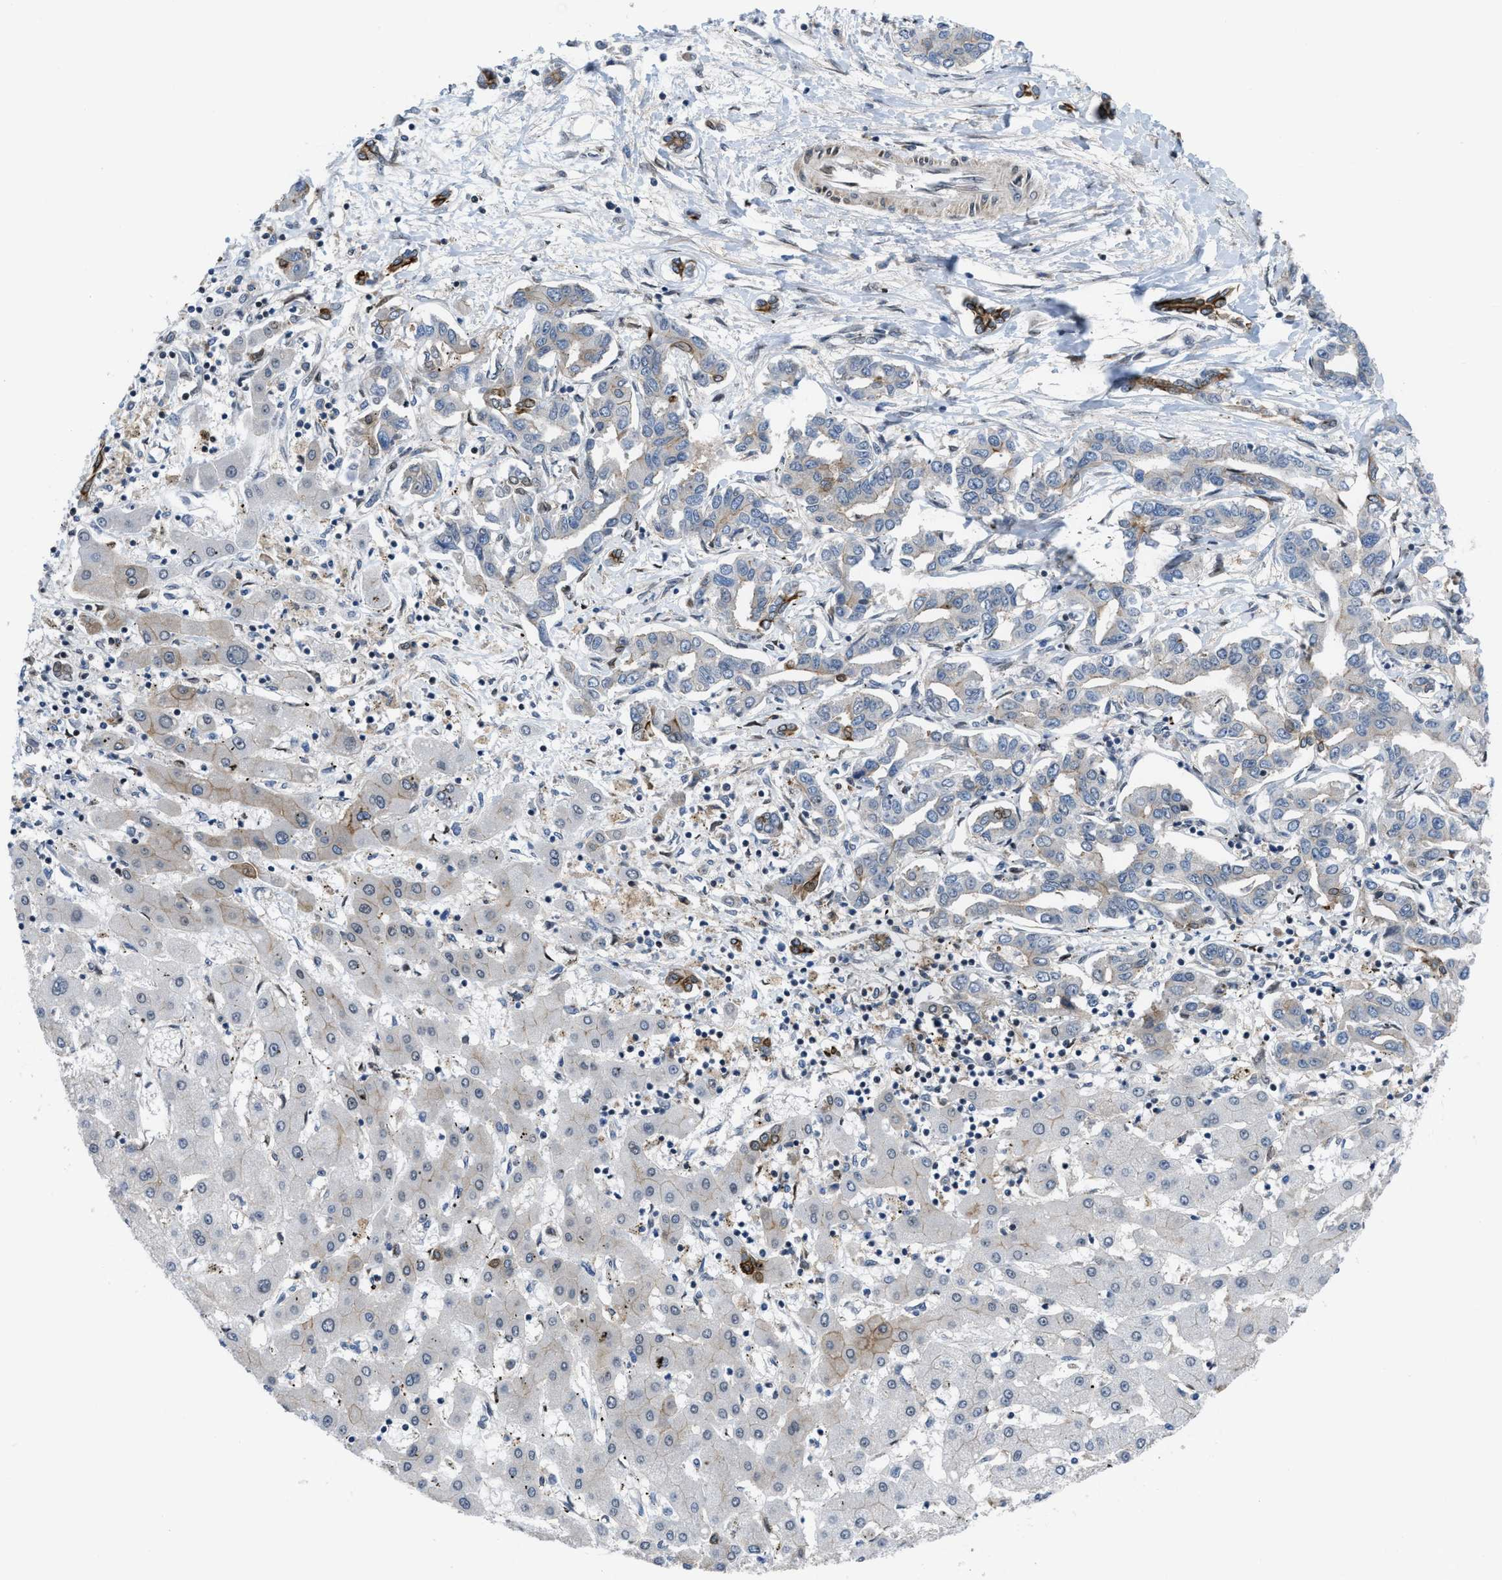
{"staining": {"intensity": "weak", "quantity": "<25%", "location": "cytoplasmic/membranous"}, "tissue": "liver cancer", "cell_type": "Tumor cells", "image_type": "cancer", "snomed": [{"axis": "morphology", "description": "Cholangiocarcinoma"}, {"axis": "topography", "description": "Liver"}], "caption": "Tumor cells show no significant expression in liver cancer.", "gene": "MYO18A", "patient": {"sex": "male", "age": 59}}